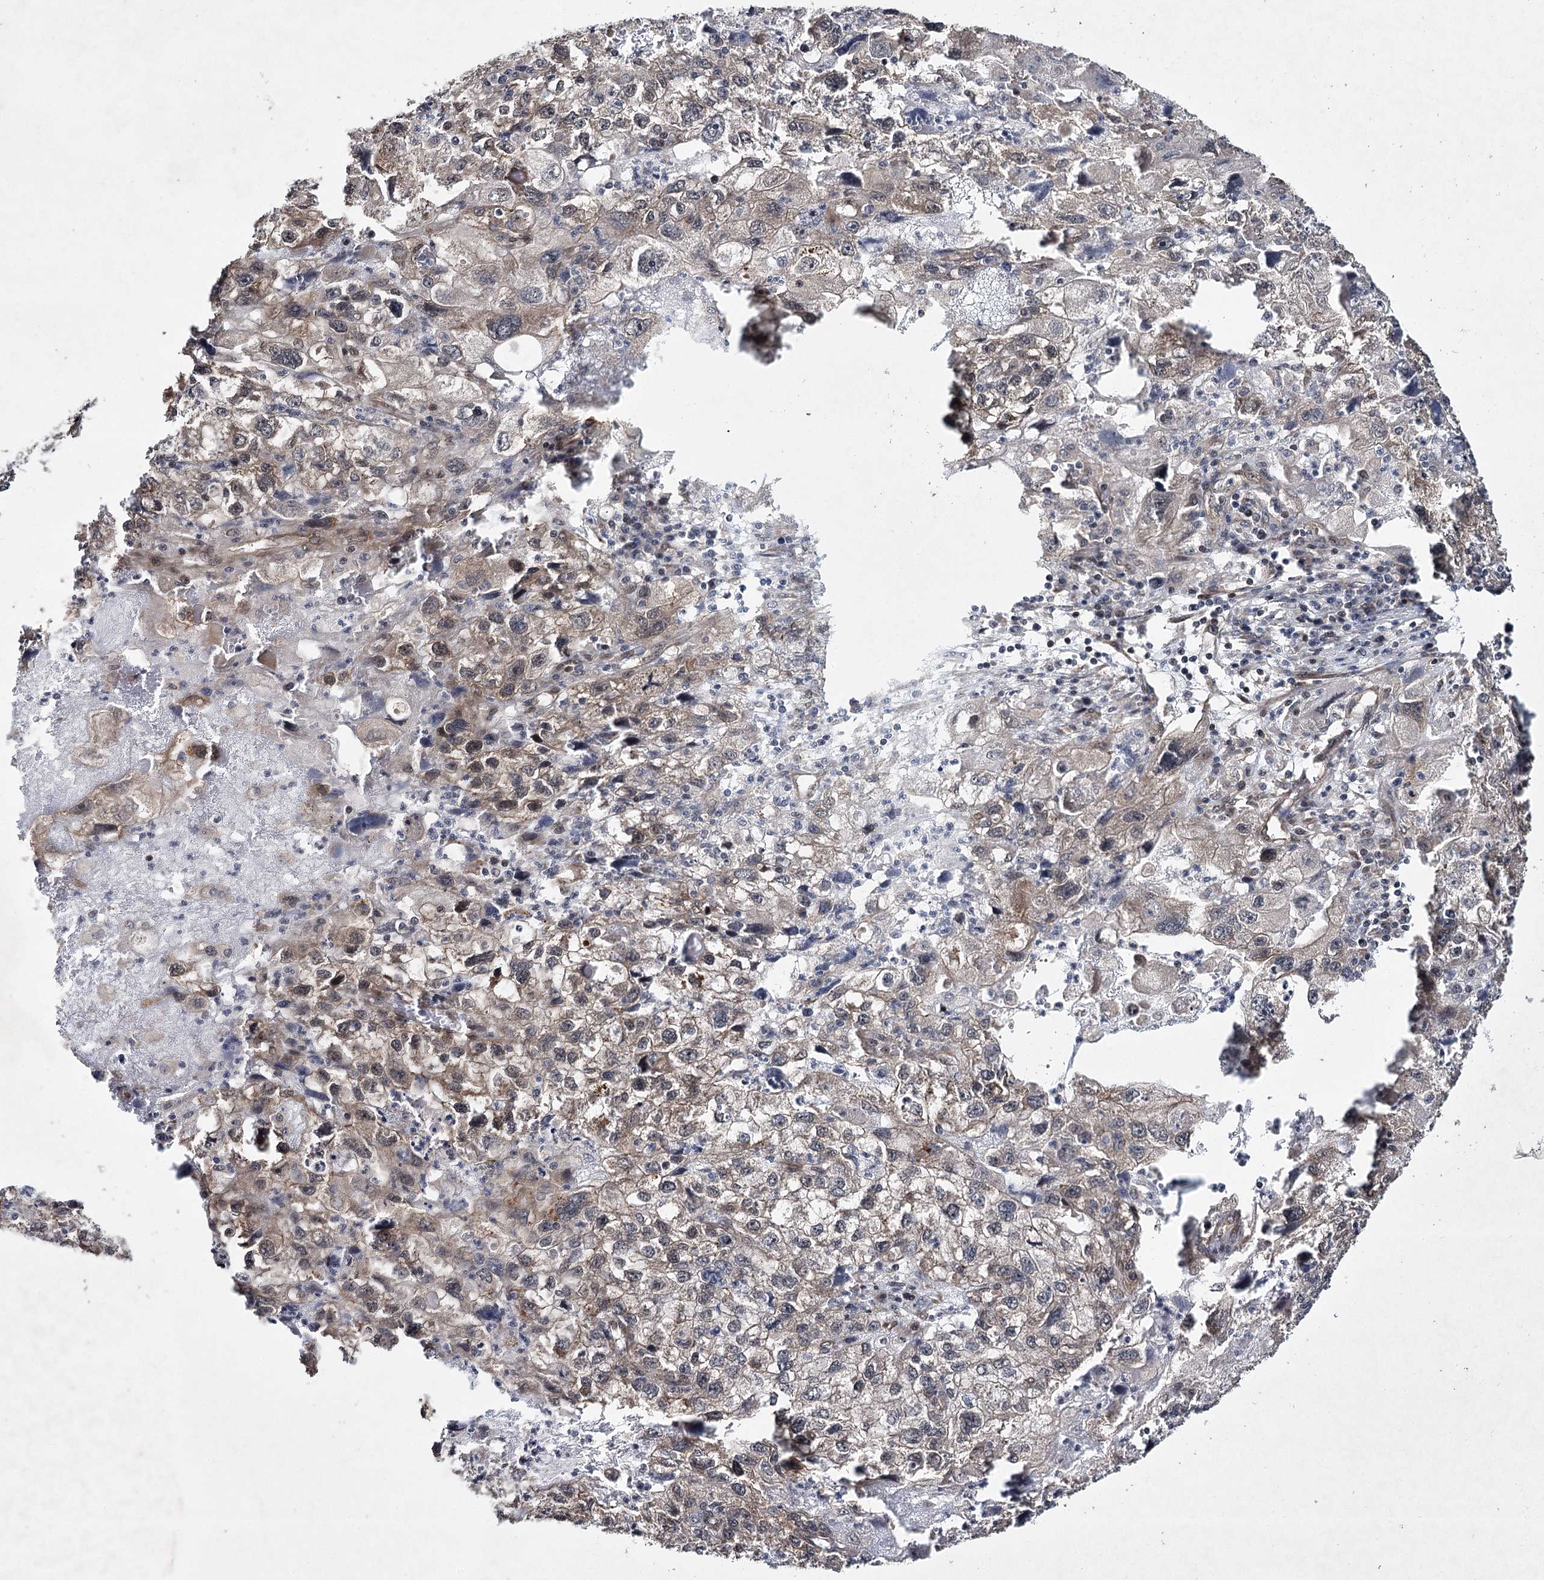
{"staining": {"intensity": "weak", "quantity": "25%-75%", "location": "cytoplasmic/membranous,nuclear"}, "tissue": "endometrial cancer", "cell_type": "Tumor cells", "image_type": "cancer", "snomed": [{"axis": "morphology", "description": "Adenocarcinoma, NOS"}, {"axis": "topography", "description": "Endometrium"}], "caption": "The histopathology image demonstrates staining of adenocarcinoma (endometrial), revealing weak cytoplasmic/membranous and nuclear protein staining (brown color) within tumor cells.", "gene": "DCUN1D4", "patient": {"sex": "female", "age": 49}}